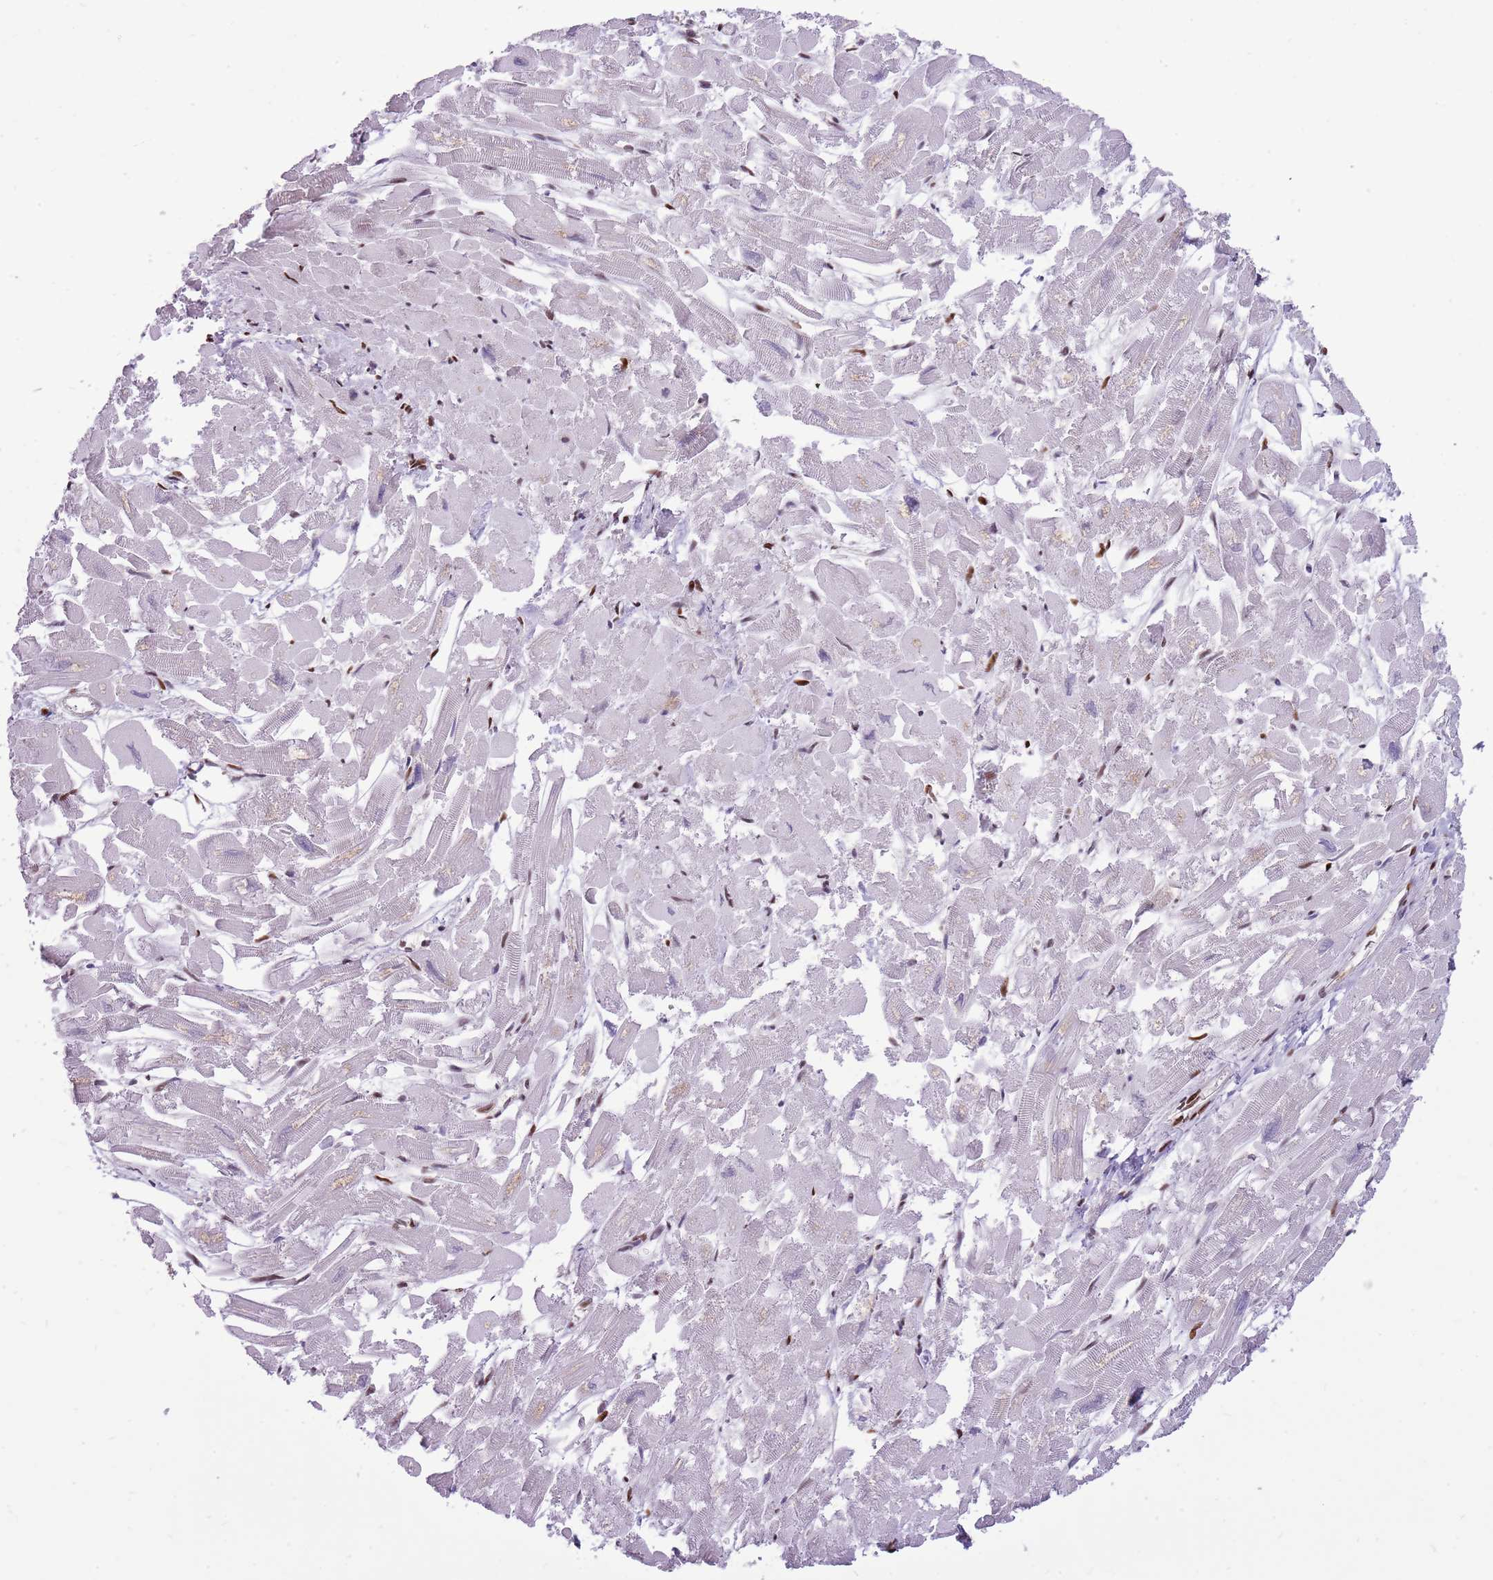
{"staining": {"intensity": "moderate", "quantity": "25%-75%", "location": "nuclear"}, "tissue": "heart muscle", "cell_type": "Cardiomyocytes", "image_type": "normal", "snomed": [{"axis": "morphology", "description": "Normal tissue, NOS"}, {"axis": "topography", "description": "Heart"}], "caption": "This is a micrograph of immunohistochemistry (IHC) staining of benign heart muscle, which shows moderate staining in the nuclear of cardiomyocytes.", "gene": "WASHC4", "patient": {"sex": "male", "age": 54}}